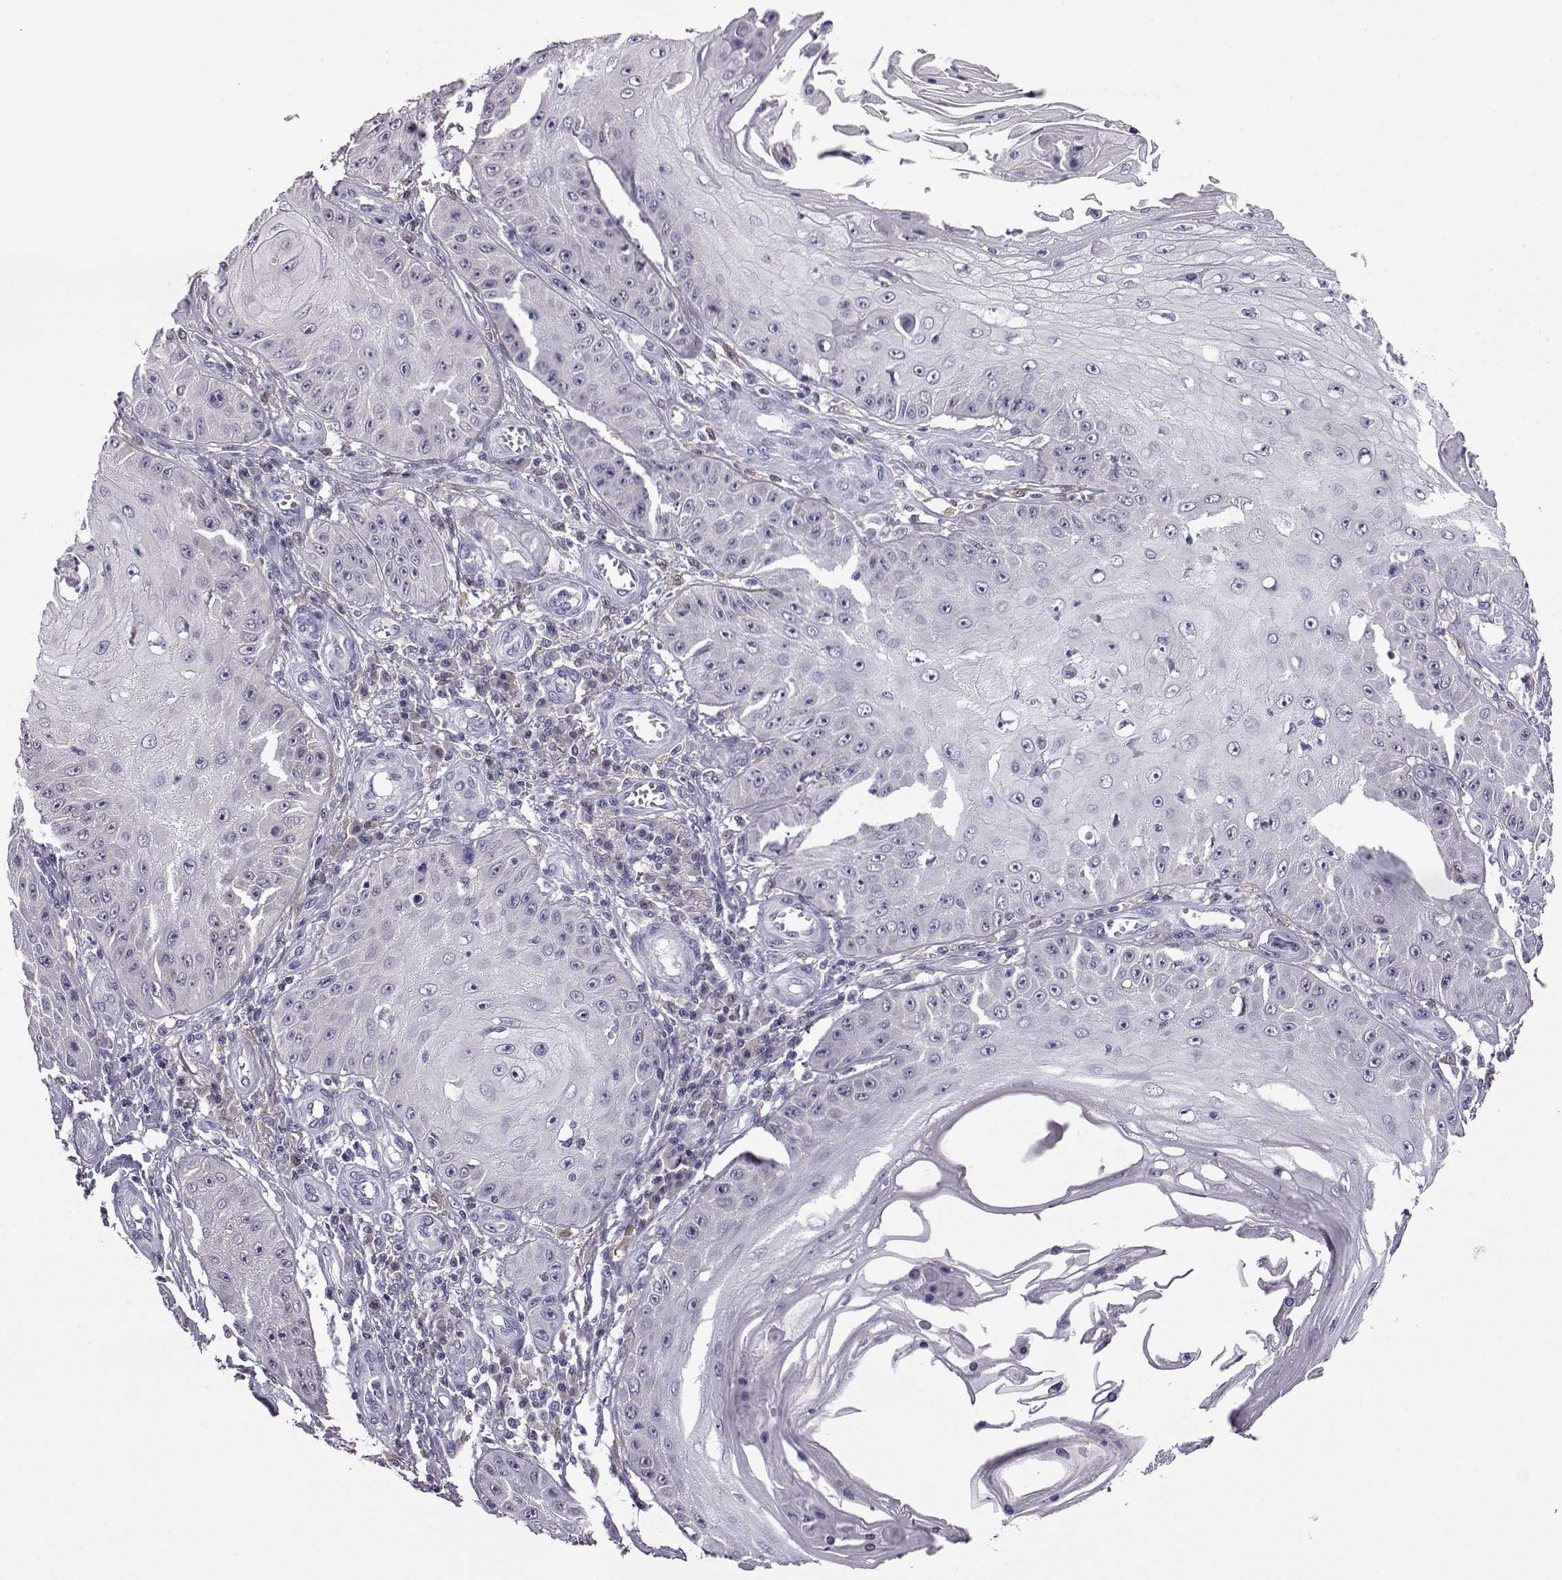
{"staining": {"intensity": "negative", "quantity": "none", "location": "none"}, "tissue": "skin cancer", "cell_type": "Tumor cells", "image_type": "cancer", "snomed": [{"axis": "morphology", "description": "Squamous cell carcinoma, NOS"}, {"axis": "topography", "description": "Skin"}], "caption": "Immunohistochemistry (IHC) micrograph of human skin cancer (squamous cell carcinoma) stained for a protein (brown), which exhibits no staining in tumor cells. The staining is performed using DAB brown chromogen with nuclei counter-stained in using hematoxylin.", "gene": "AKR1B1", "patient": {"sex": "male", "age": 70}}